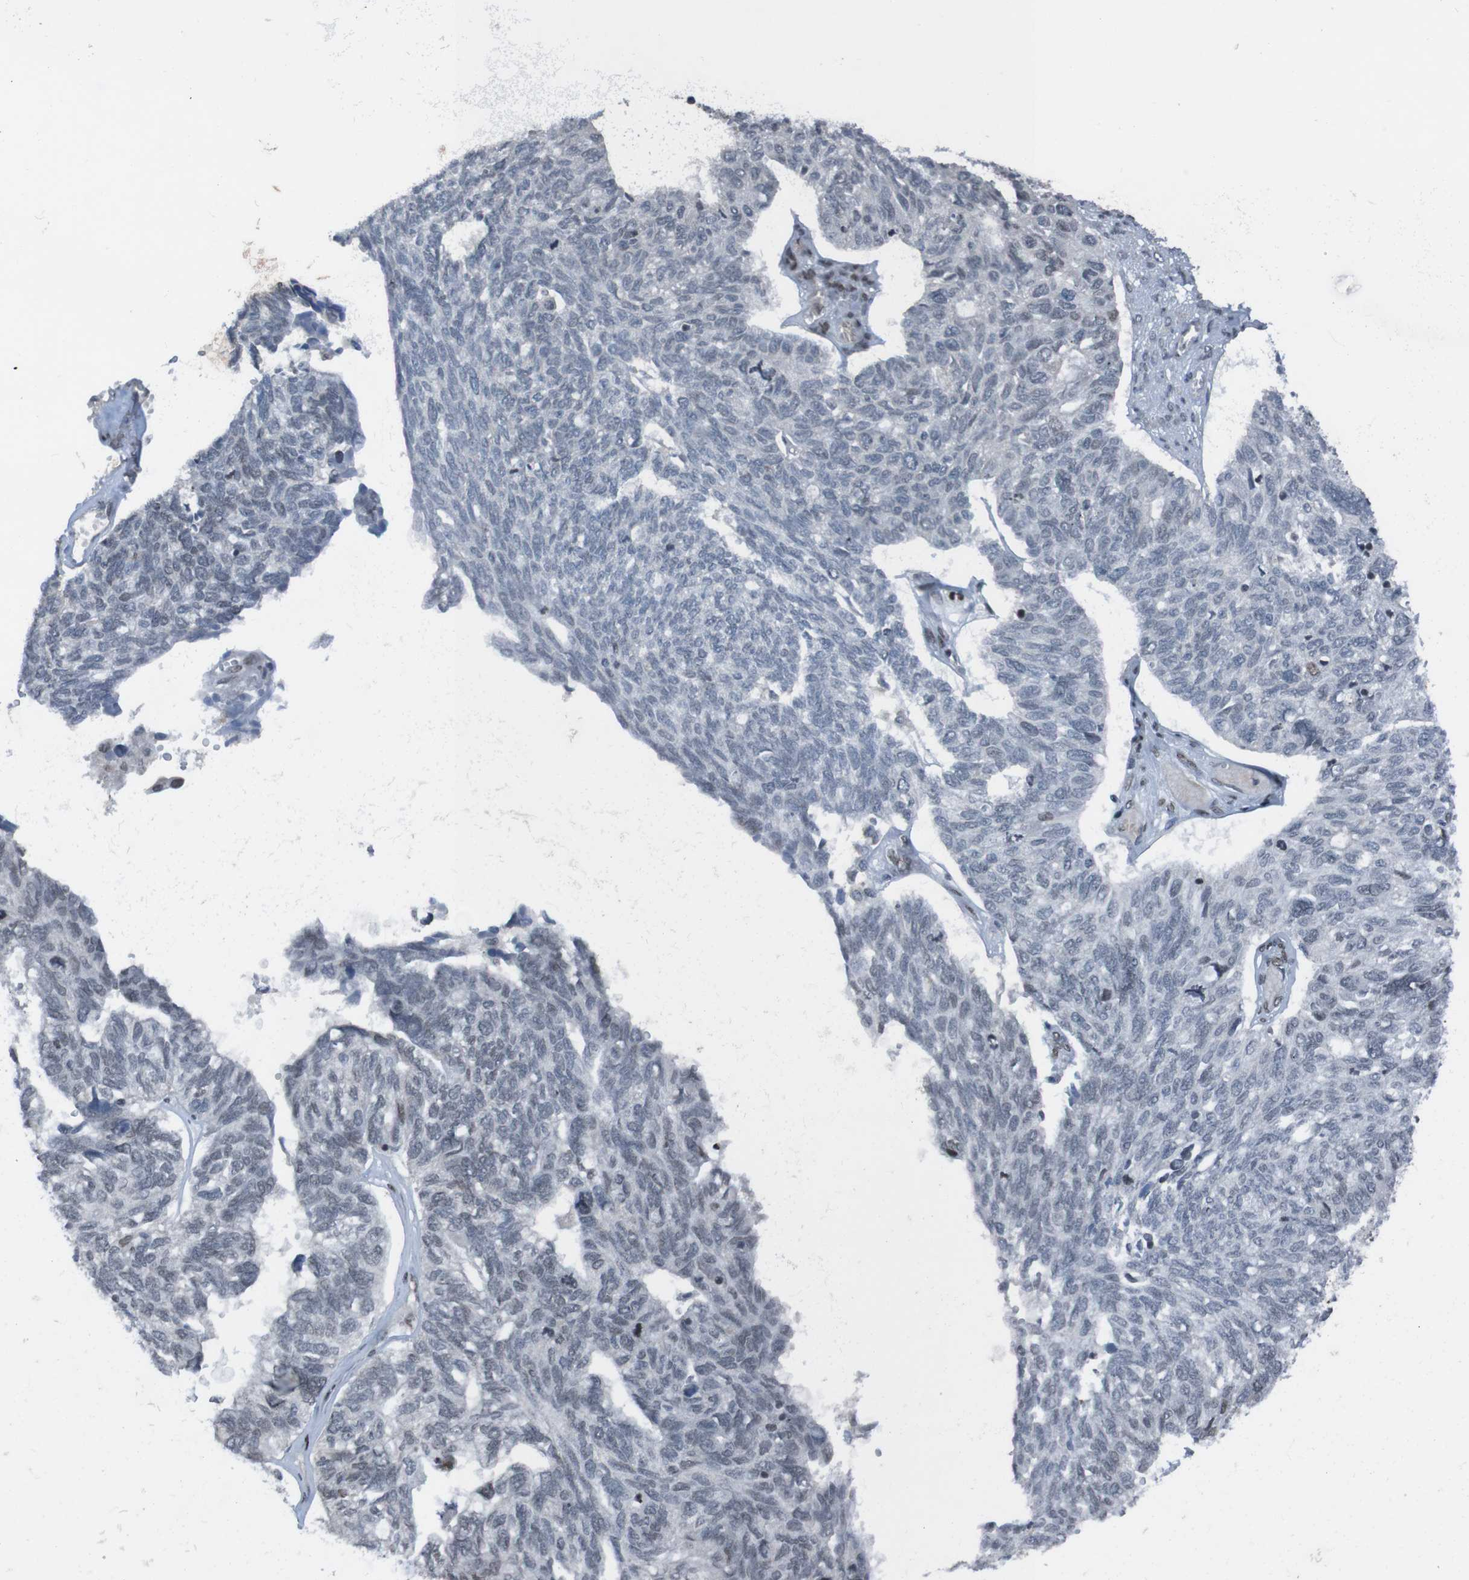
{"staining": {"intensity": "moderate", "quantity": "<25%", "location": "nuclear"}, "tissue": "ovarian cancer", "cell_type": "Tumor cells", "image_type": "cancer", "snomed": [{"axis": "morphology", "description": "Cystadenocarcinoma, serous, NOS"}, {"axis": "topography", "description": "Ovary"}], "caption": "Protein positivity by immunohistochemistry (IHC) shows moderate nuclear positivity in approximately <25% of tumor cells in serous cystadenocarcinoma (ovarian).", "gene": "PHF2", "patient": {"sex": "female", "age": 79}}